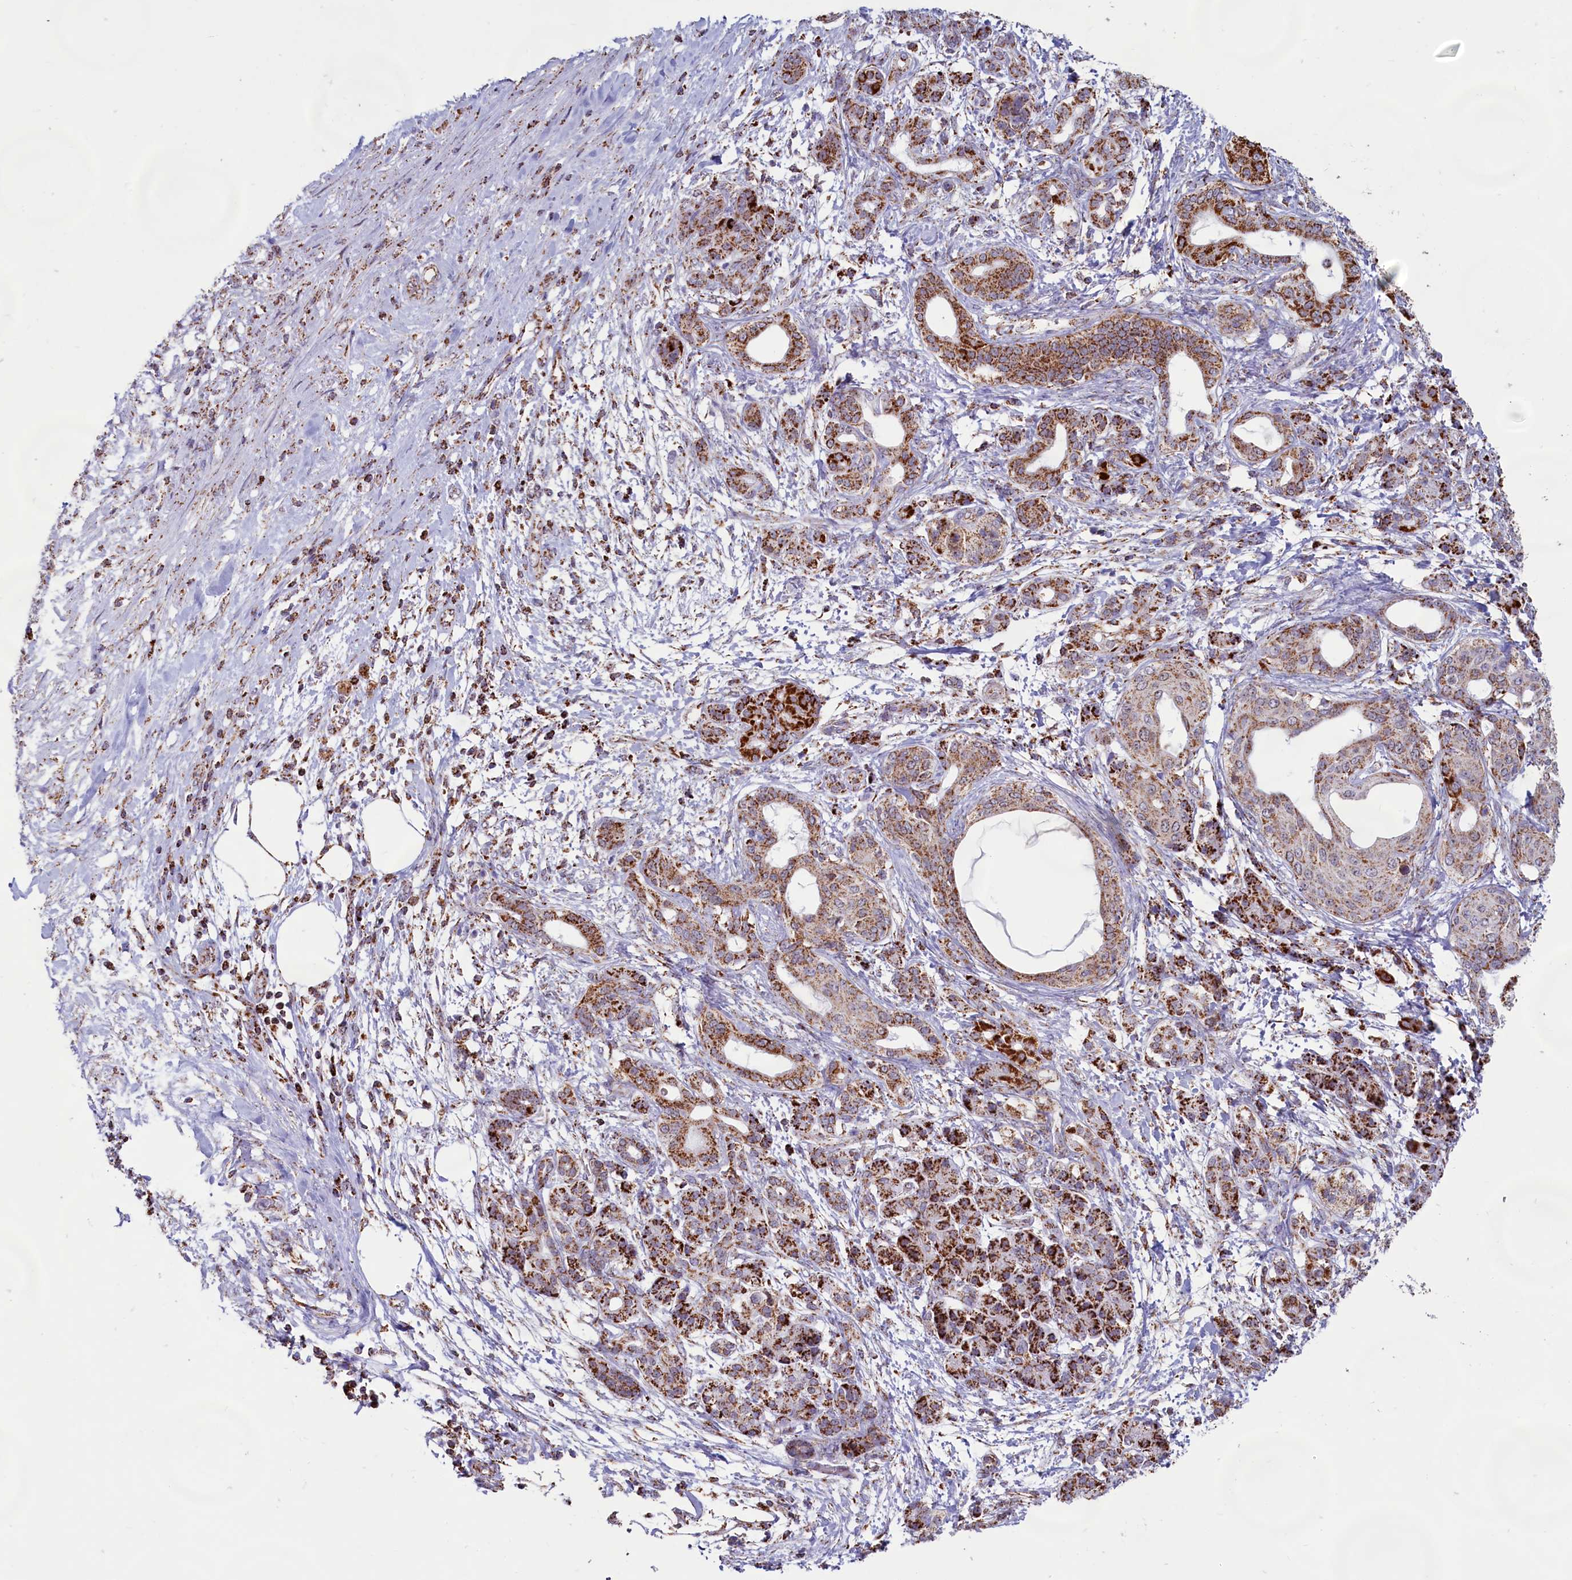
{"staining": {"intensity": "moderate", "quantity": ">75%", "location": "cytoplasmic/membranous"}, "tissue": "pancreatic cancer", "cell_type": "Tumor cells", "image_type": "cancer", "snomed": [{"axis": "morphology", "description": "Adenocarcinoma, NOS"}, {"axis": "topography", "description": "Pancreas"}], "caption": "Immunohistochemistry micrograph of neoplastic tissue: adenocarcinoma (pancreatic) stained using immunohistochemistry demonstrates medium levels of moderate protein expression localized specifically in the cytoplasmic/membranous of tumor cells, appearing as a cytoplasmic/membranous brown color.", "gene": "C1D", "patient": {"sex": "female", "age": 55}}